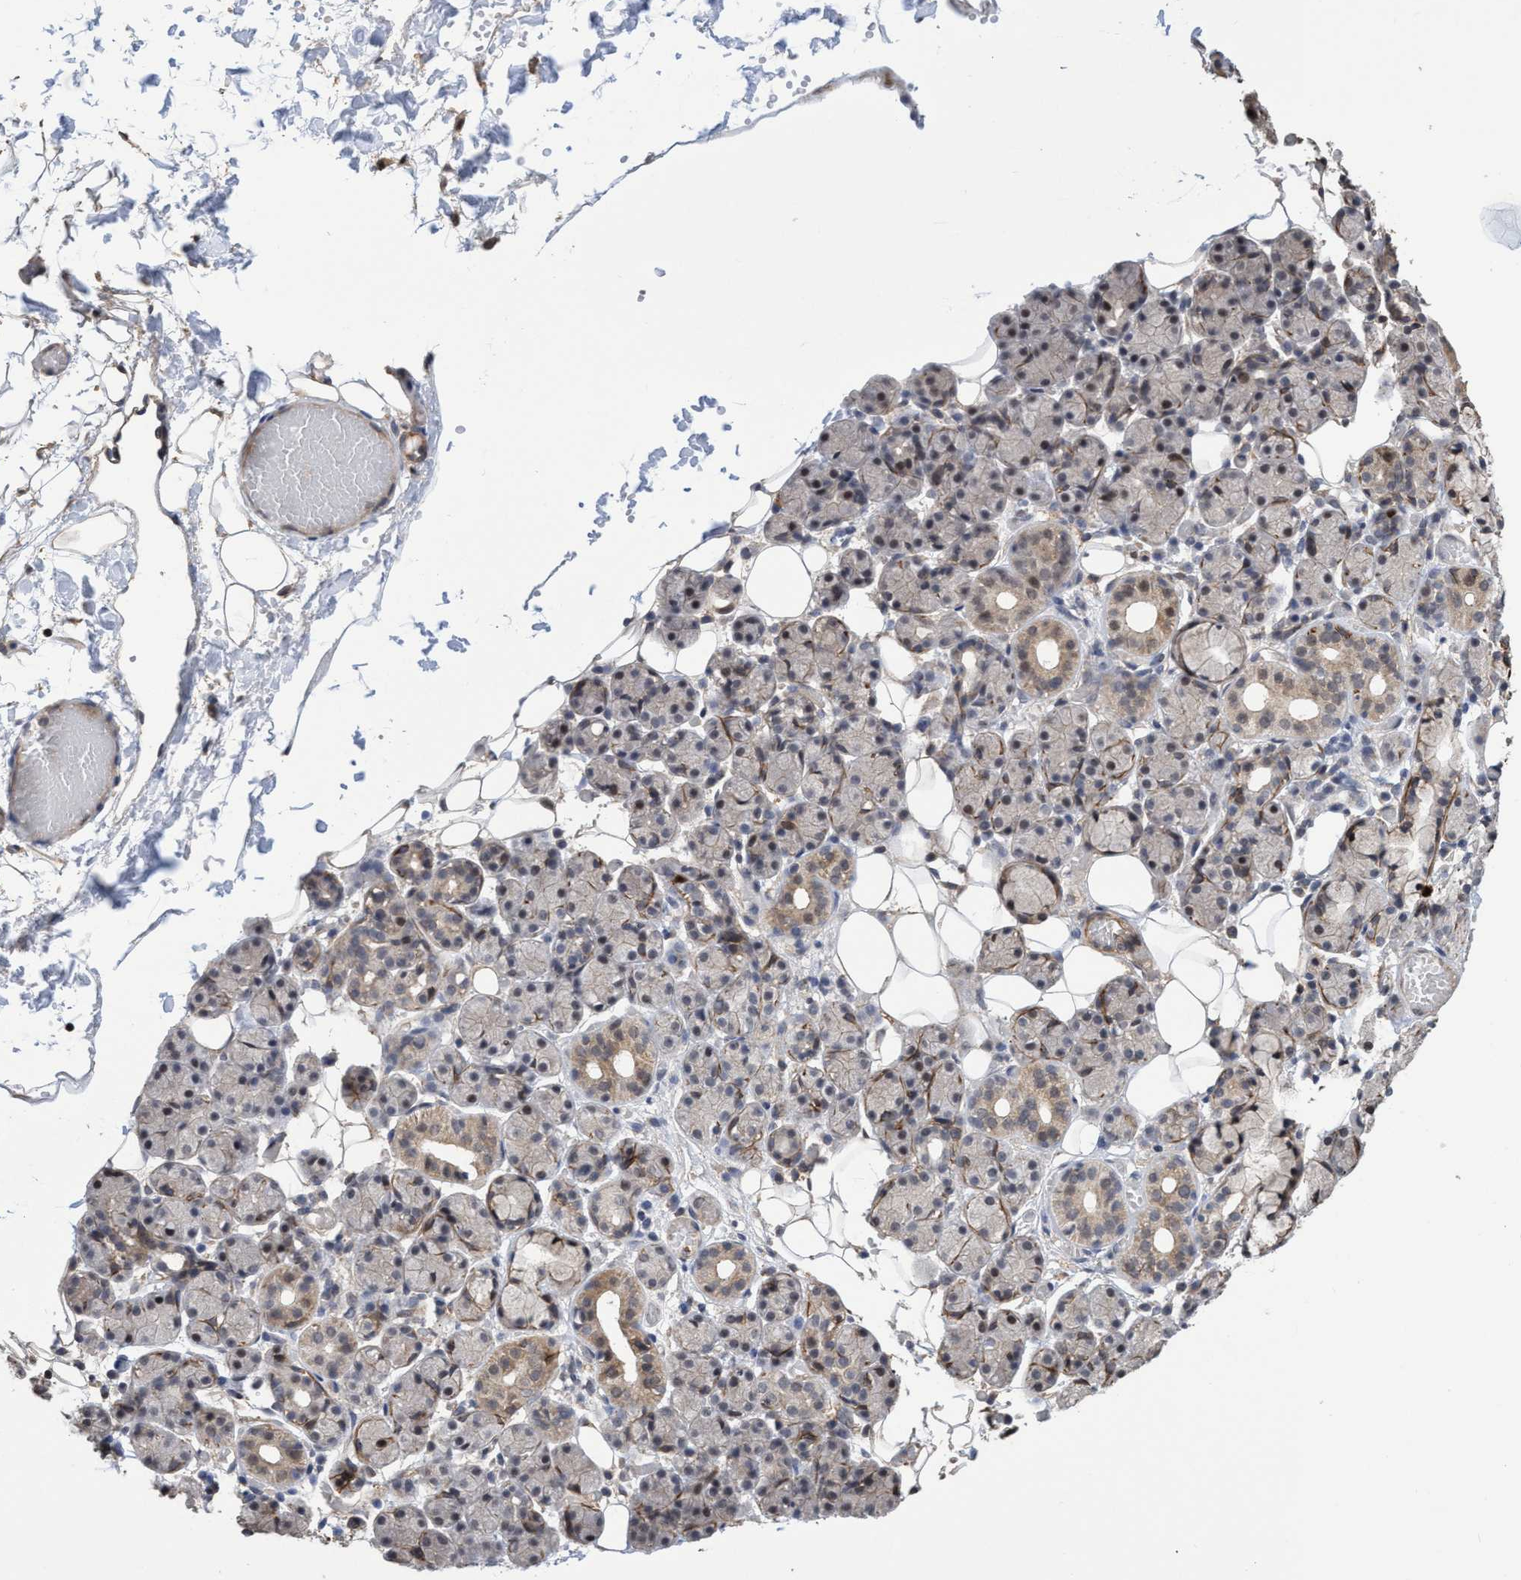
{"staining": {"intensity": "moderate", "quantity": "<25%", "location": "cytoplasmic/membranous,nuclear"}, "tissue": "salivary gland", "cell_type": "Glandular cells", "image_type": "normal", "snomed": [{"axis": "morphology", "description": "Normal tissue, NOS"}, {"axis": "topography", "description": "Salivary gland"}], "caption": "An immunohistochemistry histopathology image of normal tissue is shown. Protein staining in brown shows moderate cytoplasmic/membranous,nuclear positivity in salivary gland within glandular cells.", "gene": "SLBP", "patient": {"sex": "male", "age": 63}}